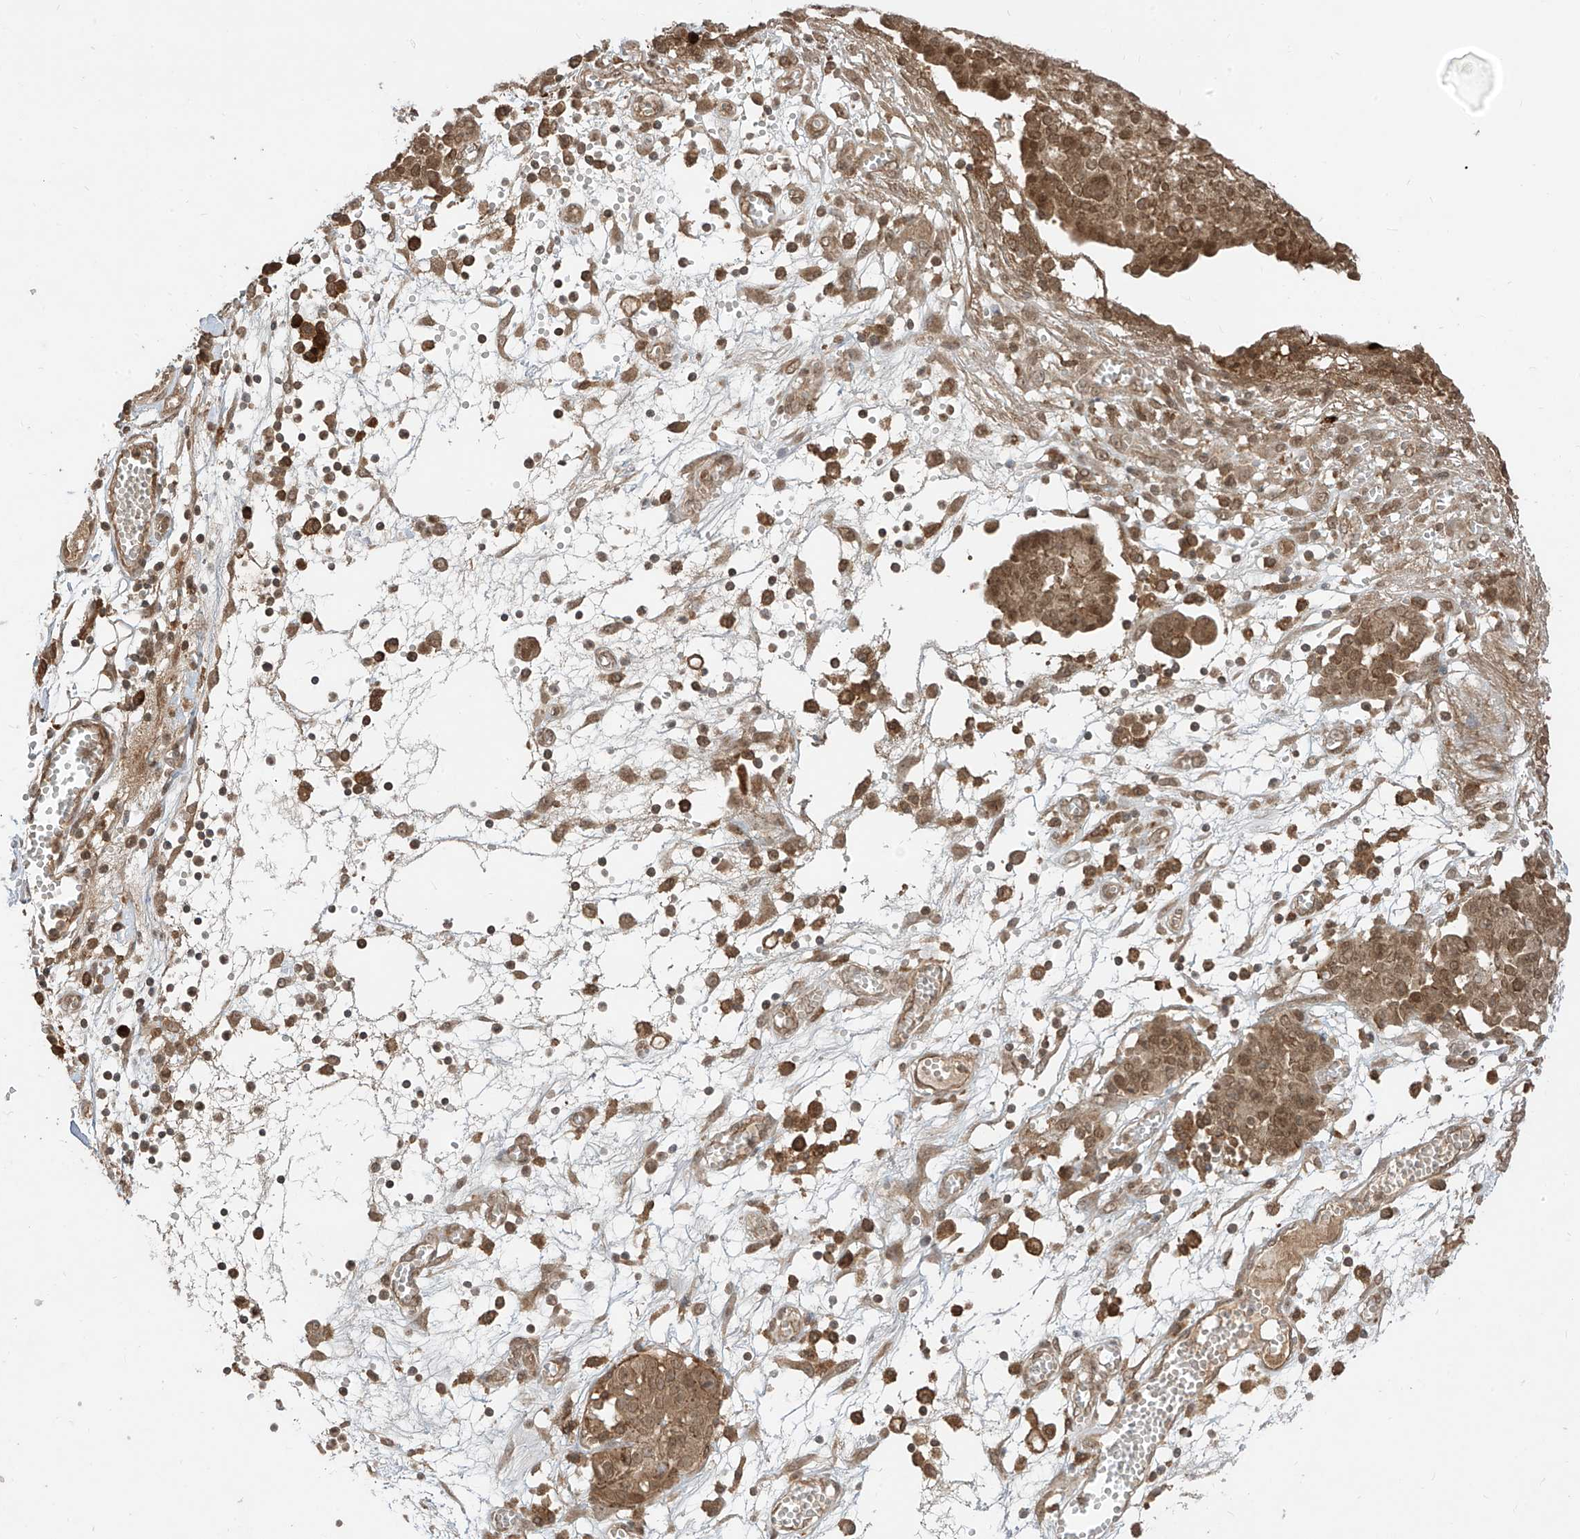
{"staining": {"intensity": "moderate", "quantity": ">75%", "location": "cytoplasmic/membranous,nuclear"}, "tissue": "ovarian cancer", "cell_type": "Tumor cells", "image_type": "cancer", "snomed": [{"axis": "morphology", "description": "Cystadenocarcinoma, serous, NOS"}, {"axis": "topography", "description": "Soft tissue"}, {"axis": "topography", "description": "Ovary"}], "caption": "About >75% of tumor cells in human serous cystadenocarcinoma (ovarian) exhibit moderate cytoplasmic/membranous and nuclear protein positivity as visualized by brown immunohistochemical staining.", "gene": "LCOR", "patient": {"sex": "female", "age": 57}}